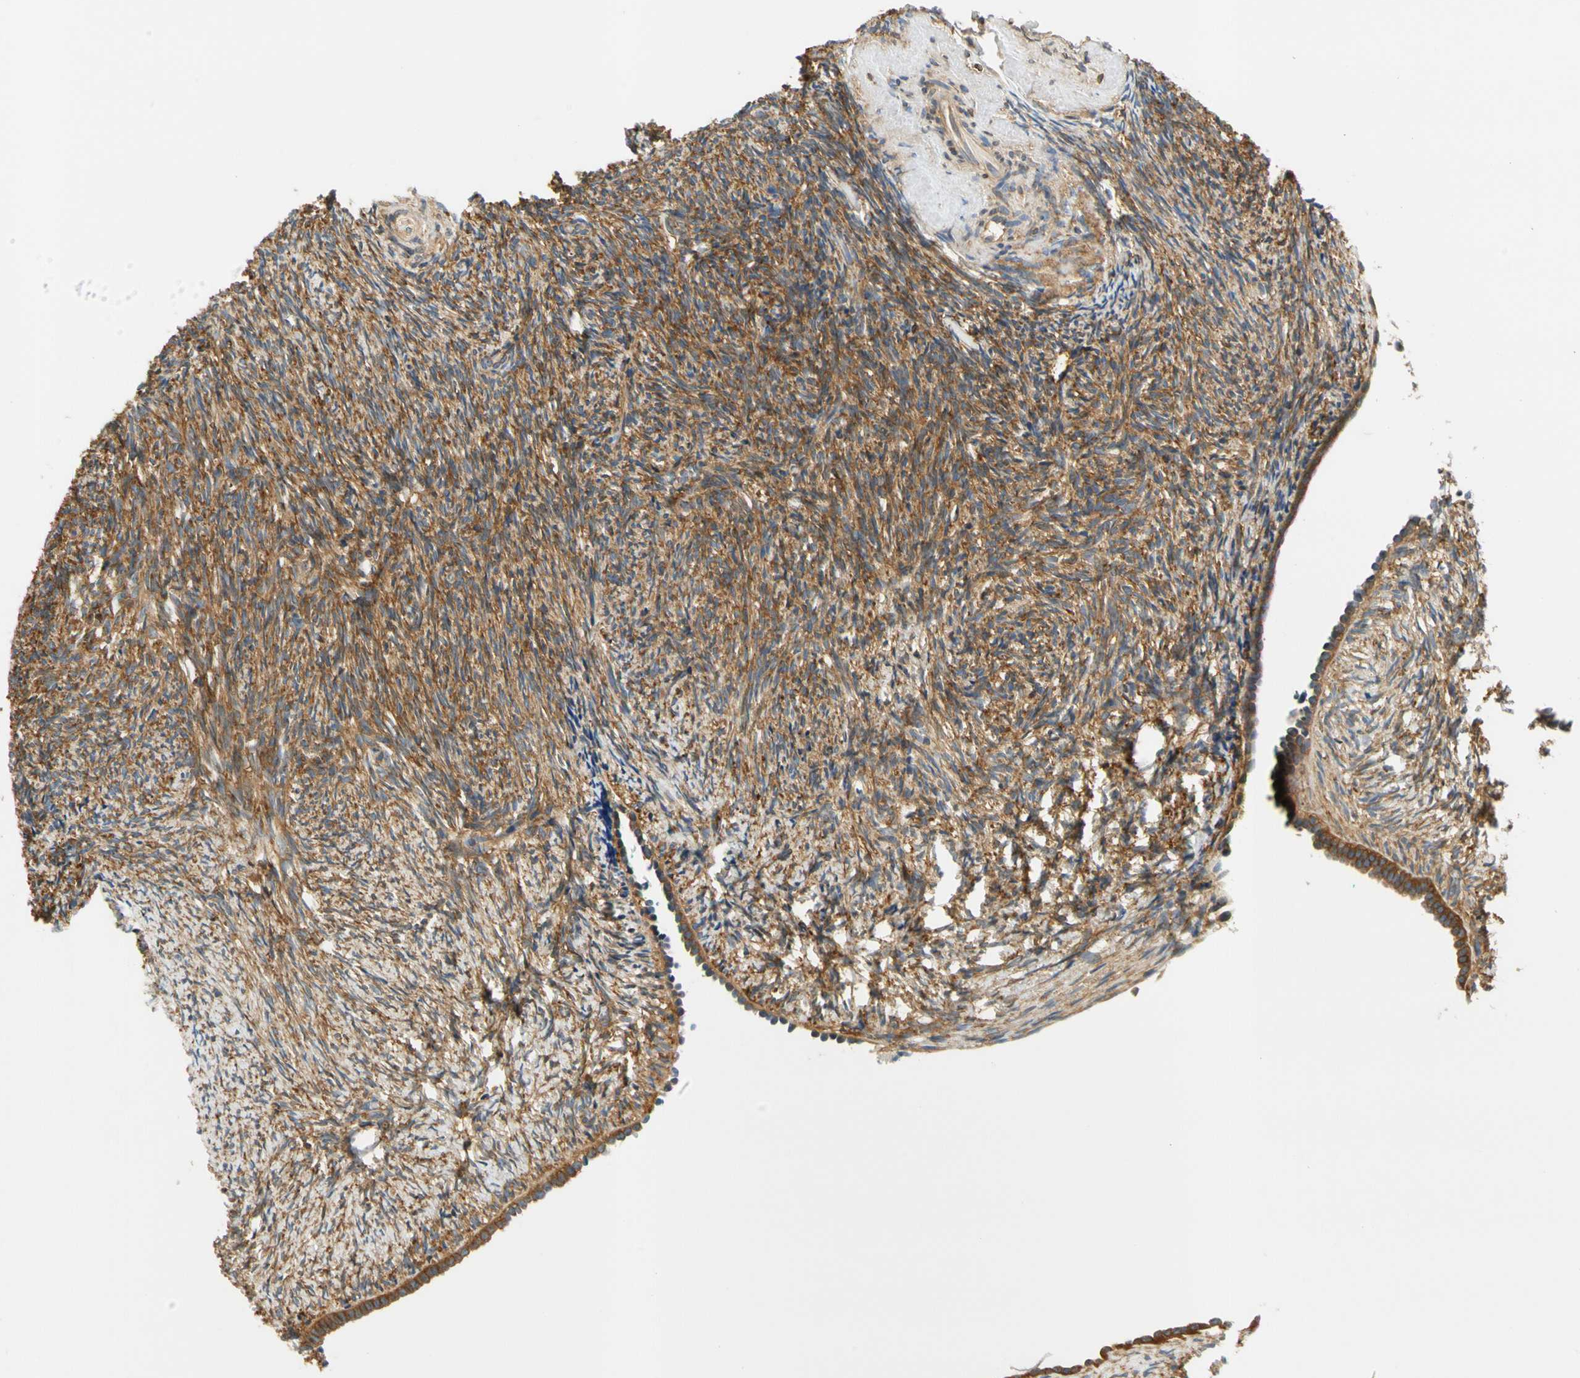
{"staining": {"intensity": "moderate", "quantity": ">75%", "location": "cytoplasmic/membranous"}, "tissue": "ovary", "cell_type": "Ovarian stroma cells", "image_type": "normal", "snomed": [{"axis": "morphology", "description": "Normal tissue, NOS"}, {"axis": "topography", "description": "Ovary"}], "caption": "Immunohistochemical staining of normal ovary exhibits >75% levels of moderate cytoplasmic/membranous protein positivity in approximately >75% of ovarian stroma cells. The protein of interest is shown in brown color, while the nuclei are stained blue.", "gene": "LRRC47", "patient": {"sex": "female", "age": 60}}